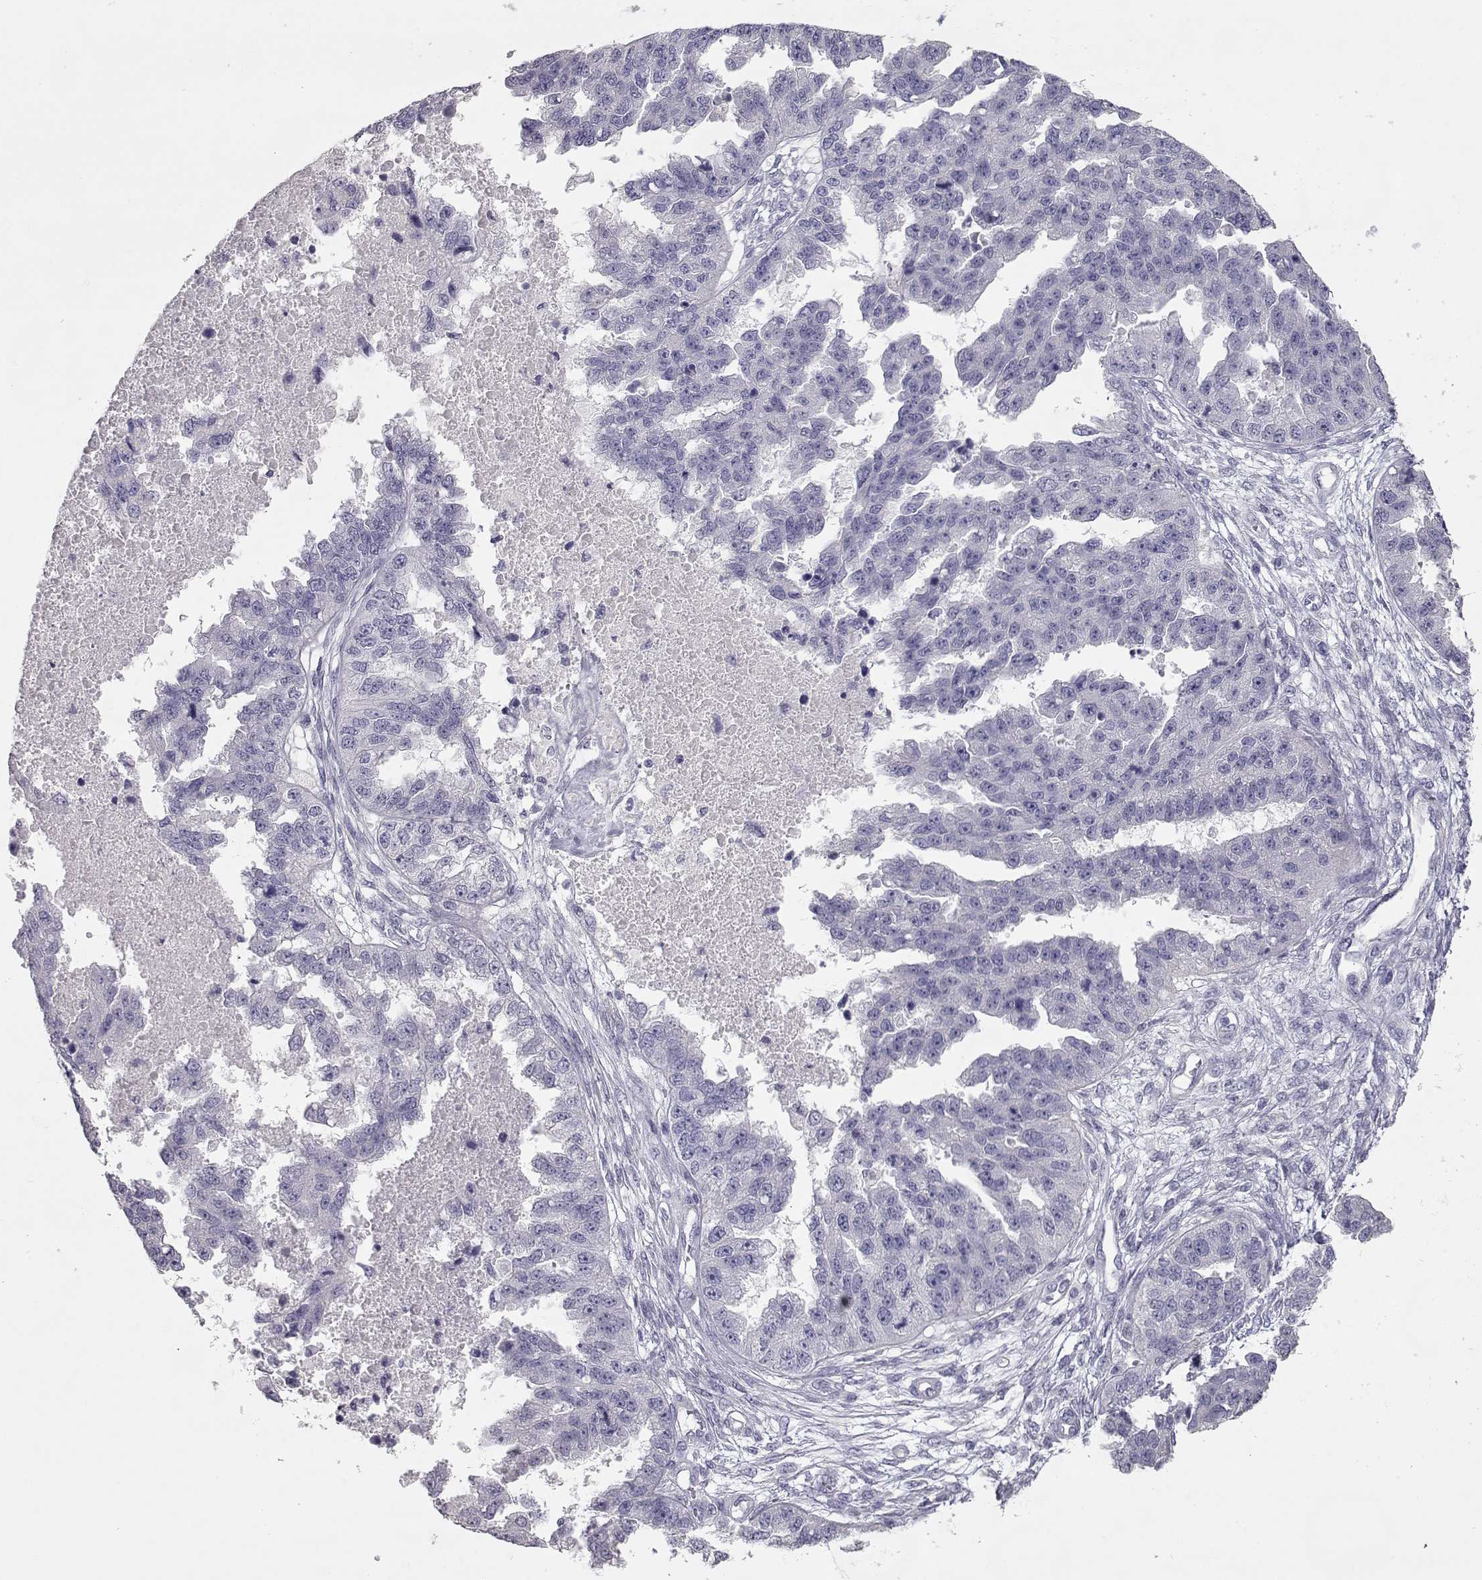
{"staining": {"intensity": "negative", "quantity": "none", "location": "none"}, "tissue": "ovarian cancer", "cell_type": "Tumor cells", "image_type": "cancer", "snomed": [{"axis": "morphology", "description": "Cystadenocarcinoma, serous, NOS"}, {"axis": "topography", "description": "Ovary"}], "caption": "Image shows no protein staining in tumor cells of ovarian serous cystadenocarcinoma tissue.", "gene": "SLC18A1", "patient": {"sex": "female", "age": 58}}